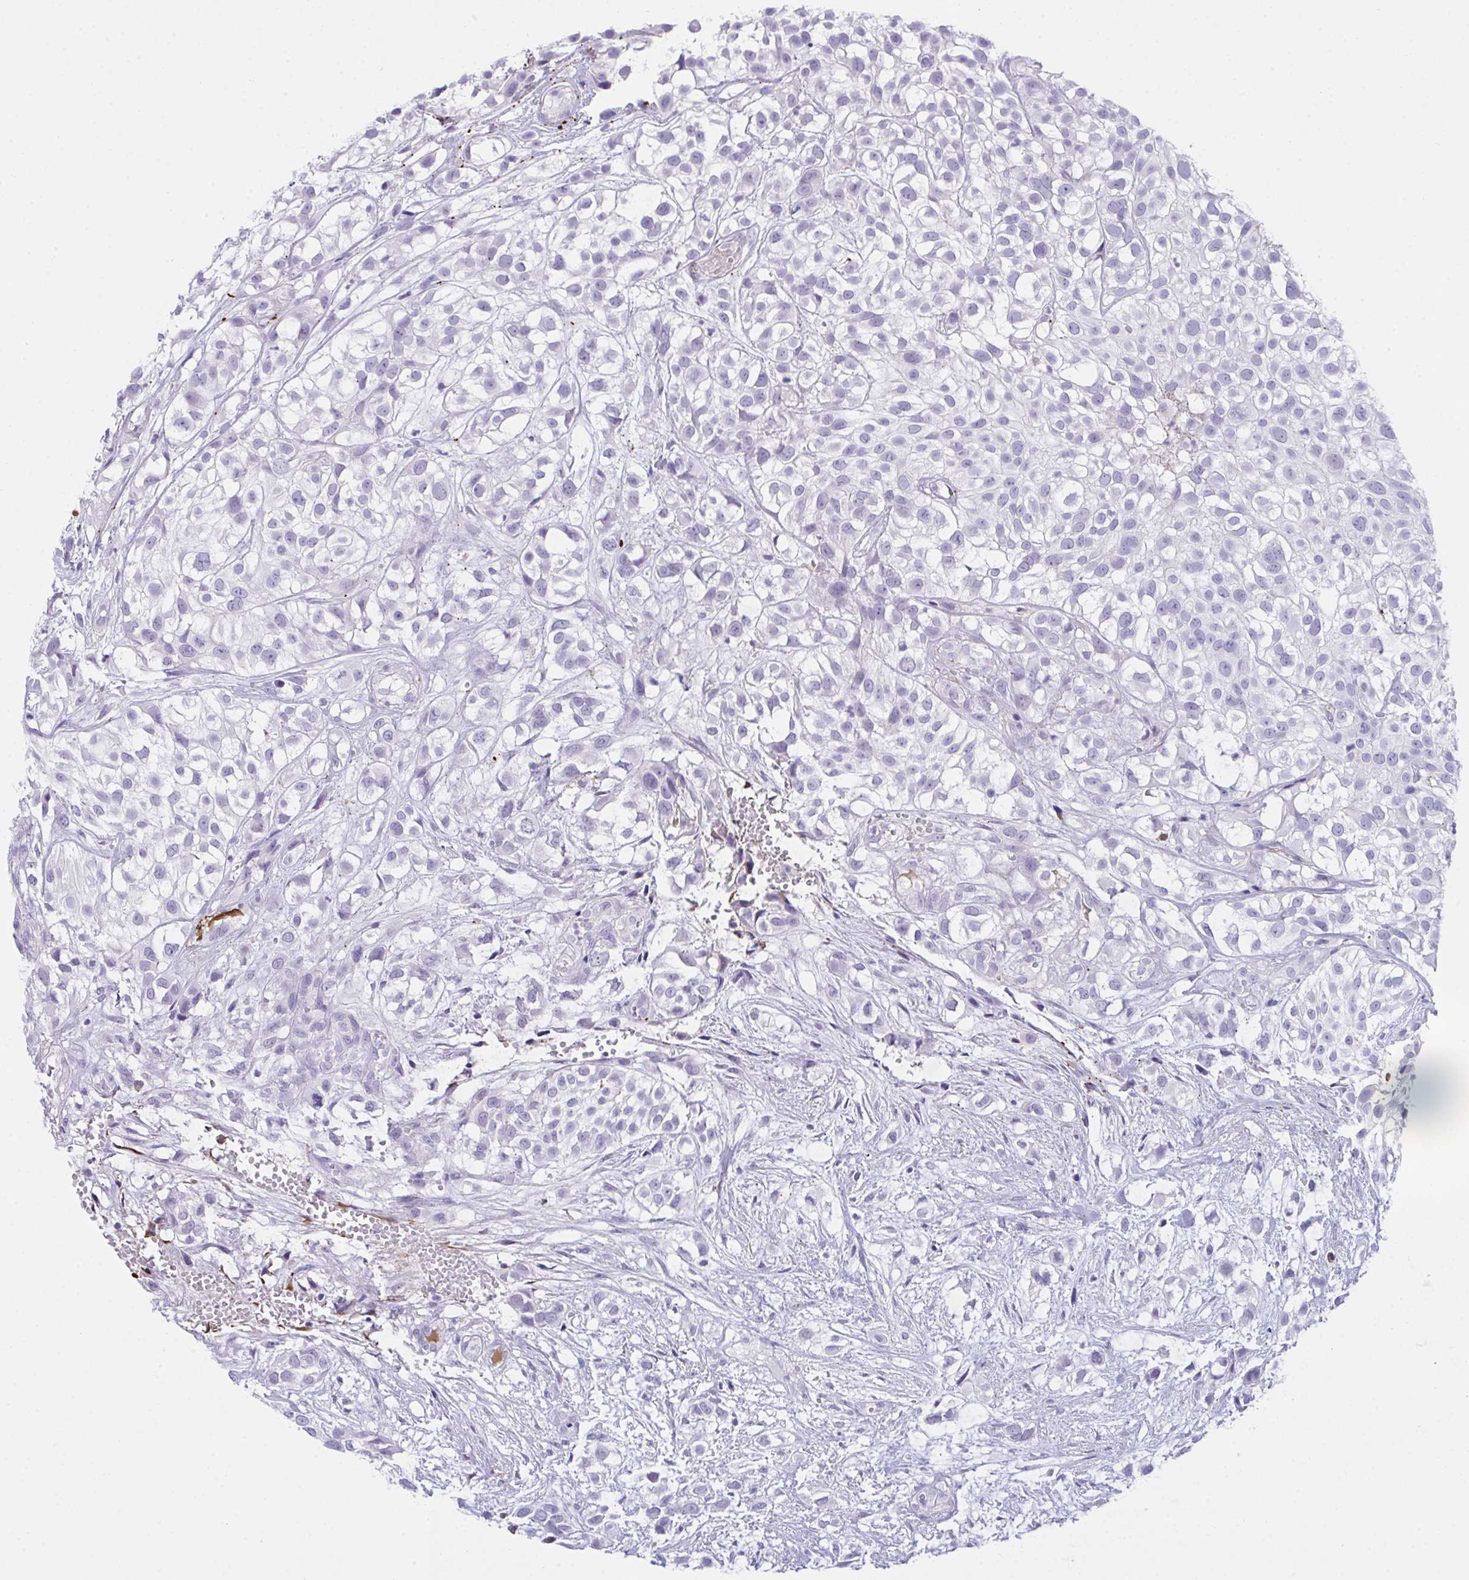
{"staining": {"intensity": "negative", "quantity": "none", "location": "none"}, "tissue": "urothelial cancer", "cell_type": "Tumor cells", "image_type": "cancer", "snomed": [{"axis": "morphology", "description": "Urothelial carcinoma, High grade"}, {"axis": "topography", "description": "Urinary bladder"}], "caption": "Urothelial carcinoma (high-grade) was stained to show a protein in brown. There is no significant staining in tumor cells. Nuclei are stained in blue.", "gene": "KMT2E", "patient": {"sex": "male", "age": 56}}